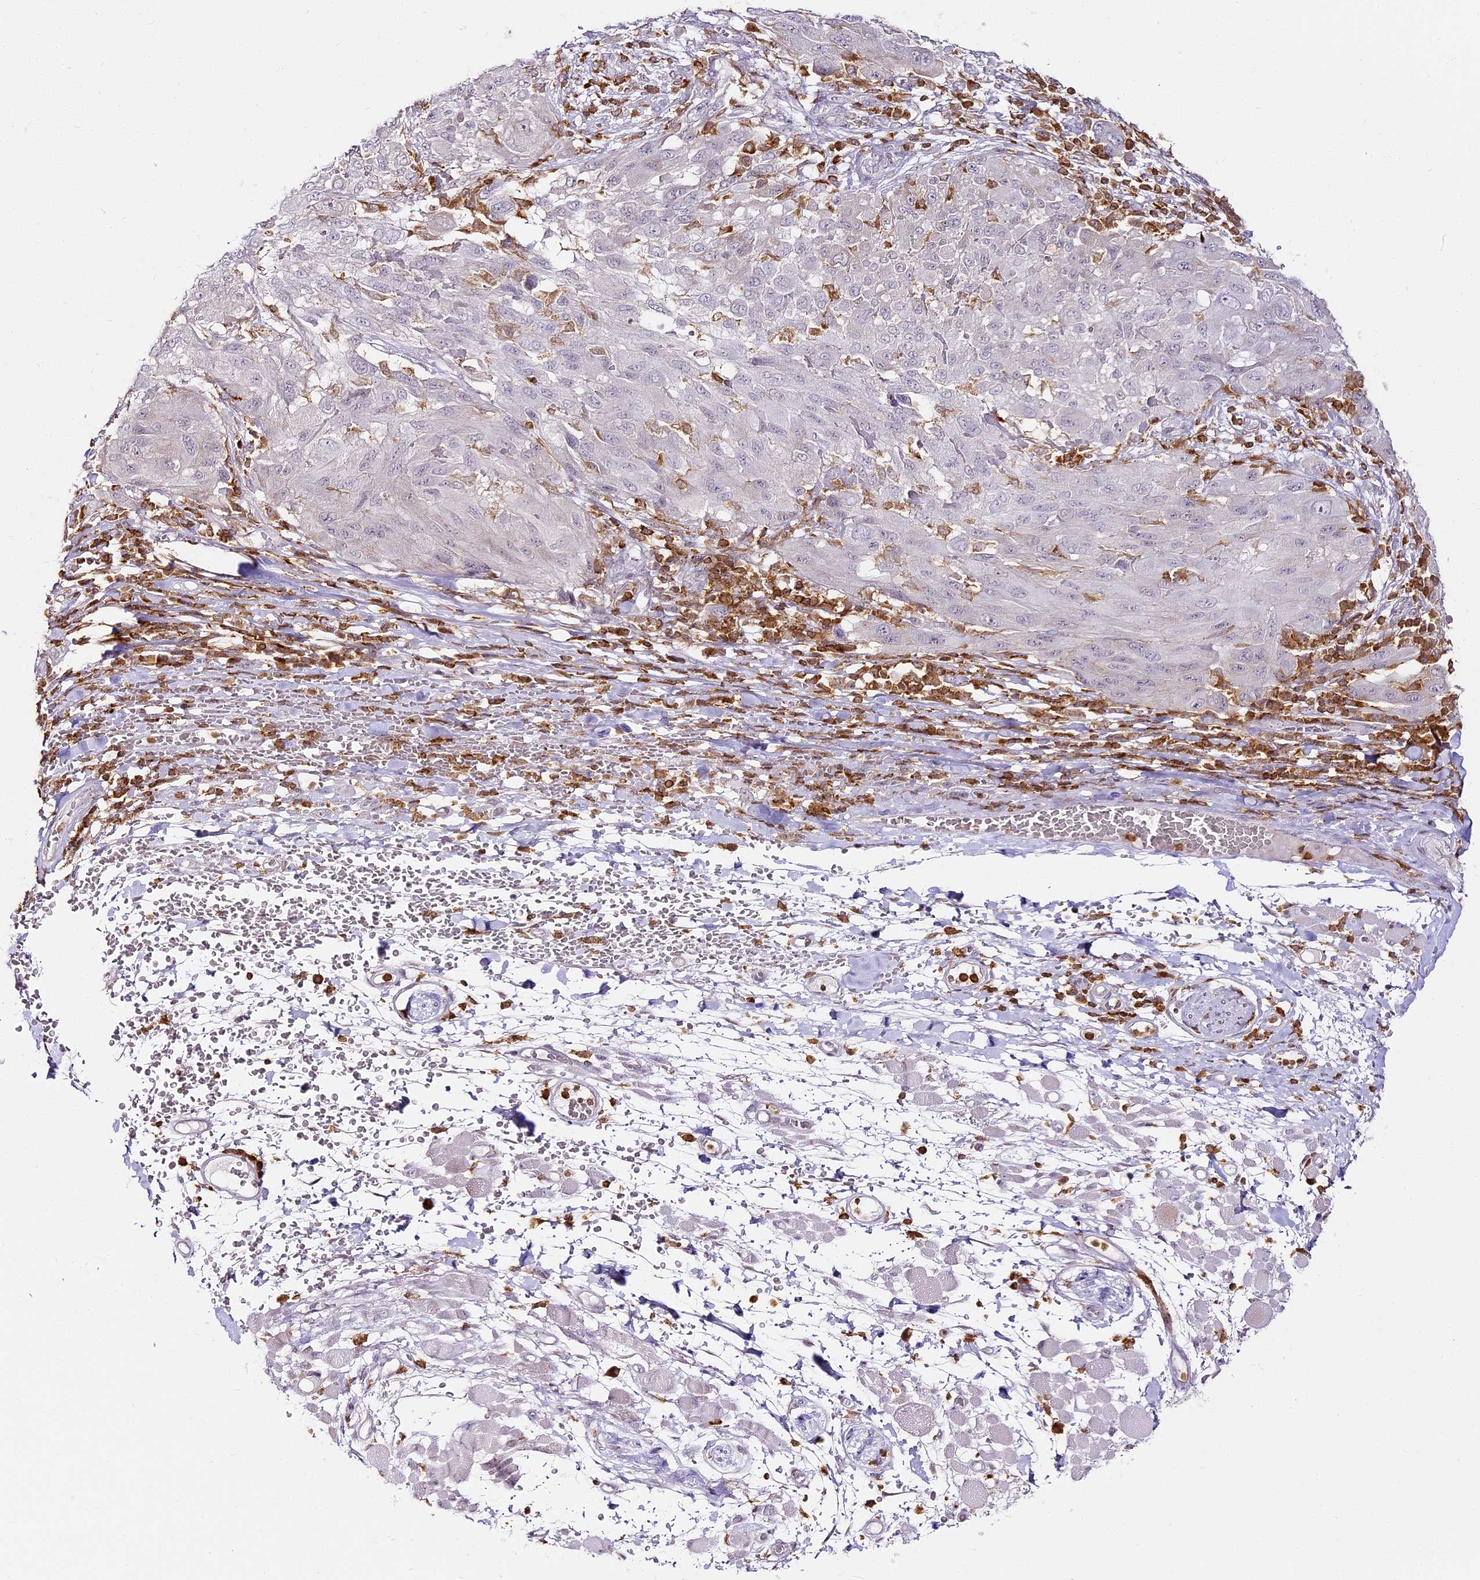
{"staining": {"intensity": "negative", "quantity": "none", "location": "none"}, "tissue": "melanoma", "cell_type": "Tumor cells", "image_type": "cancer", "snomed": [{"axis": "morphology", "description": "Malignant melanoma, NOS"}, {"axis": "topography", "description": "Skin"}], "caption": "Micrograph shows no significant protein staining in tumor cells of malignant melanoma. (DAB IHC, high magnification).", "gene": "DOCK2", "patient": {"sex": "female", "age": 91}}